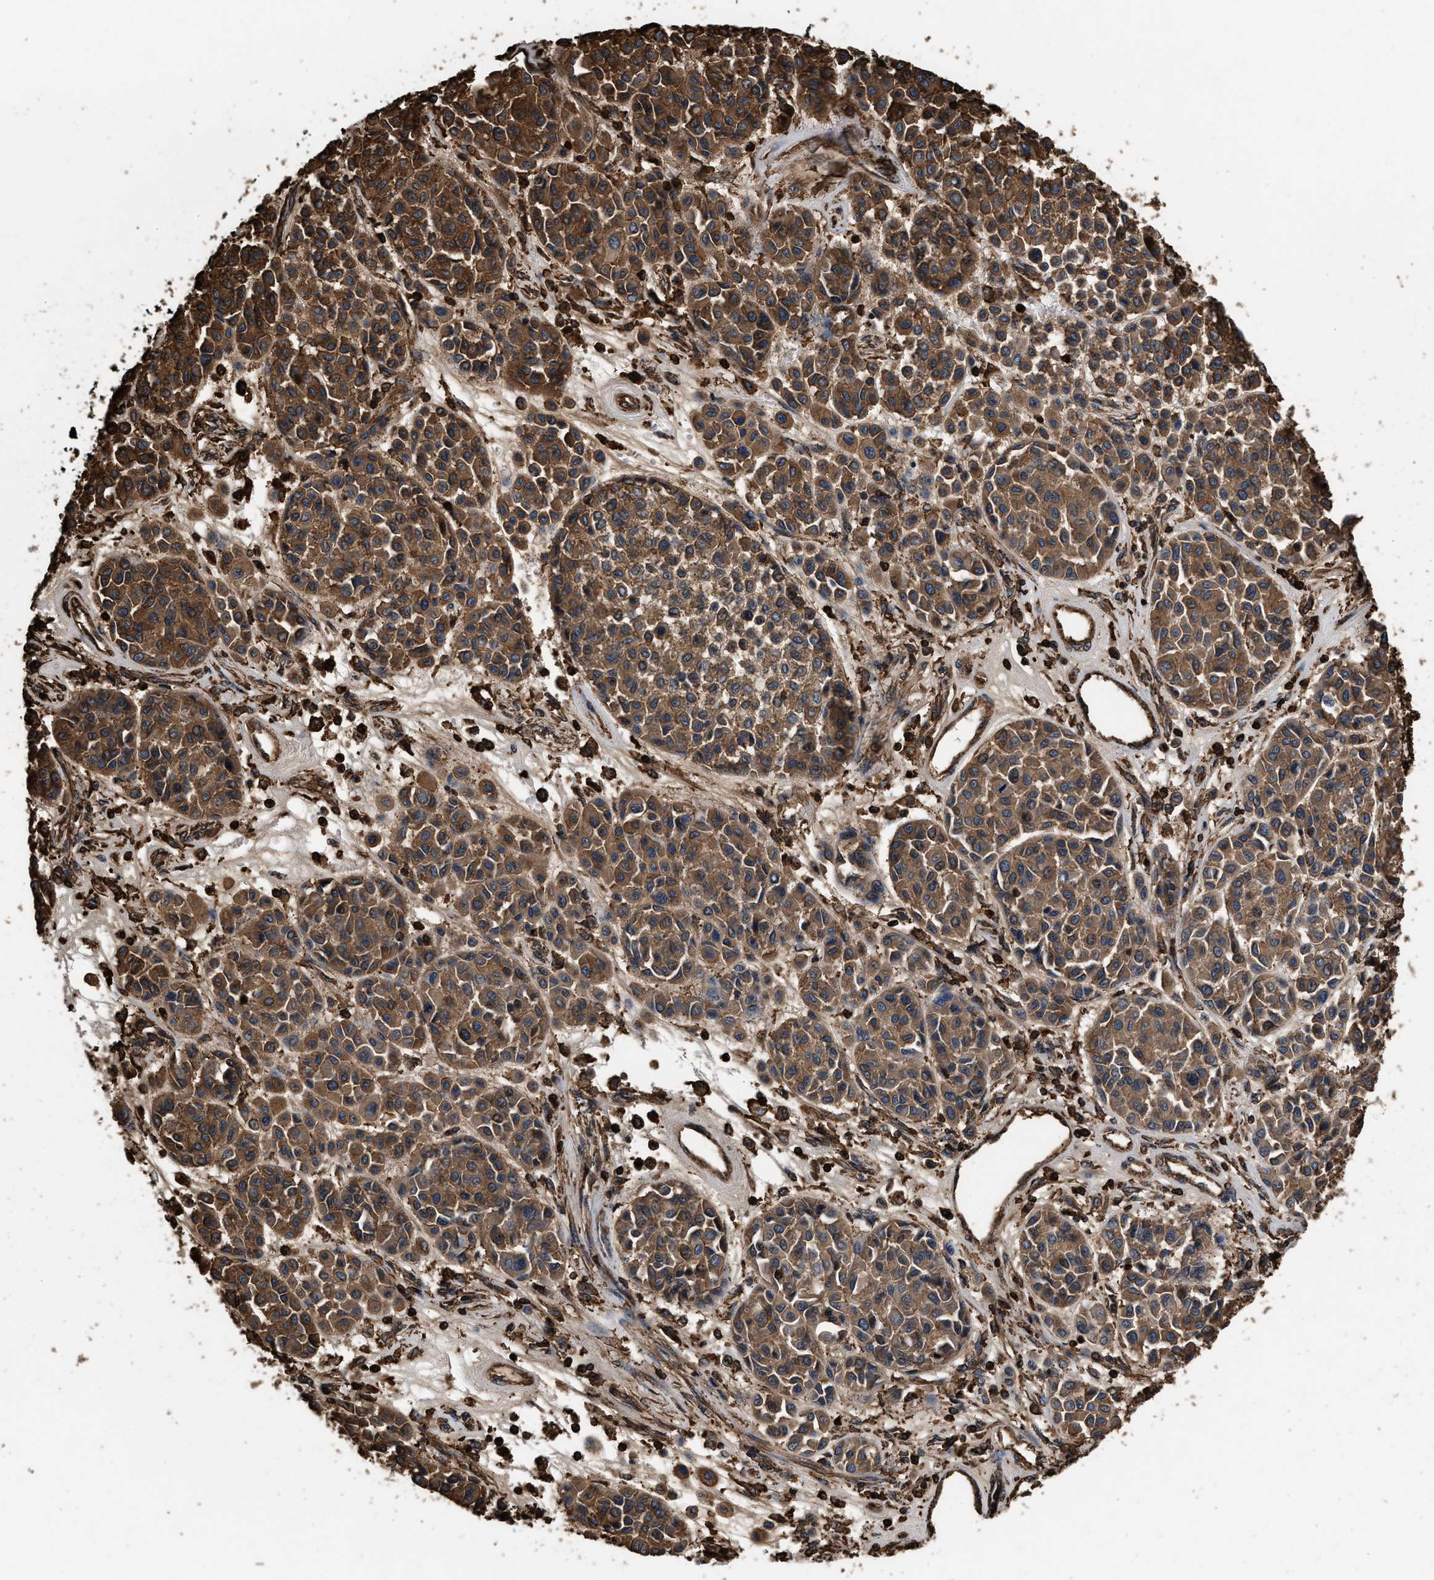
{"staining": {"intensity": "strong", "quantity": ">75%", "location": "cytoplasmic/membranous"}, "tissue": "melanoma", "cell_type": "Tumor cells", "image_type": "cancer", "snomed": [{"axis": "morphology", "description": "Malignant melanoma, Metastatic site"}, {"axis": "topography", "description": "Soft tissue"}], "caption": "This is a micrograph of IHC staining of melanoma, which shows strong expression in the cytoplasmic/membranous of tumor cells.", "gene": "KBTBD2", "patient": {"sex": "male", "age": 41}}